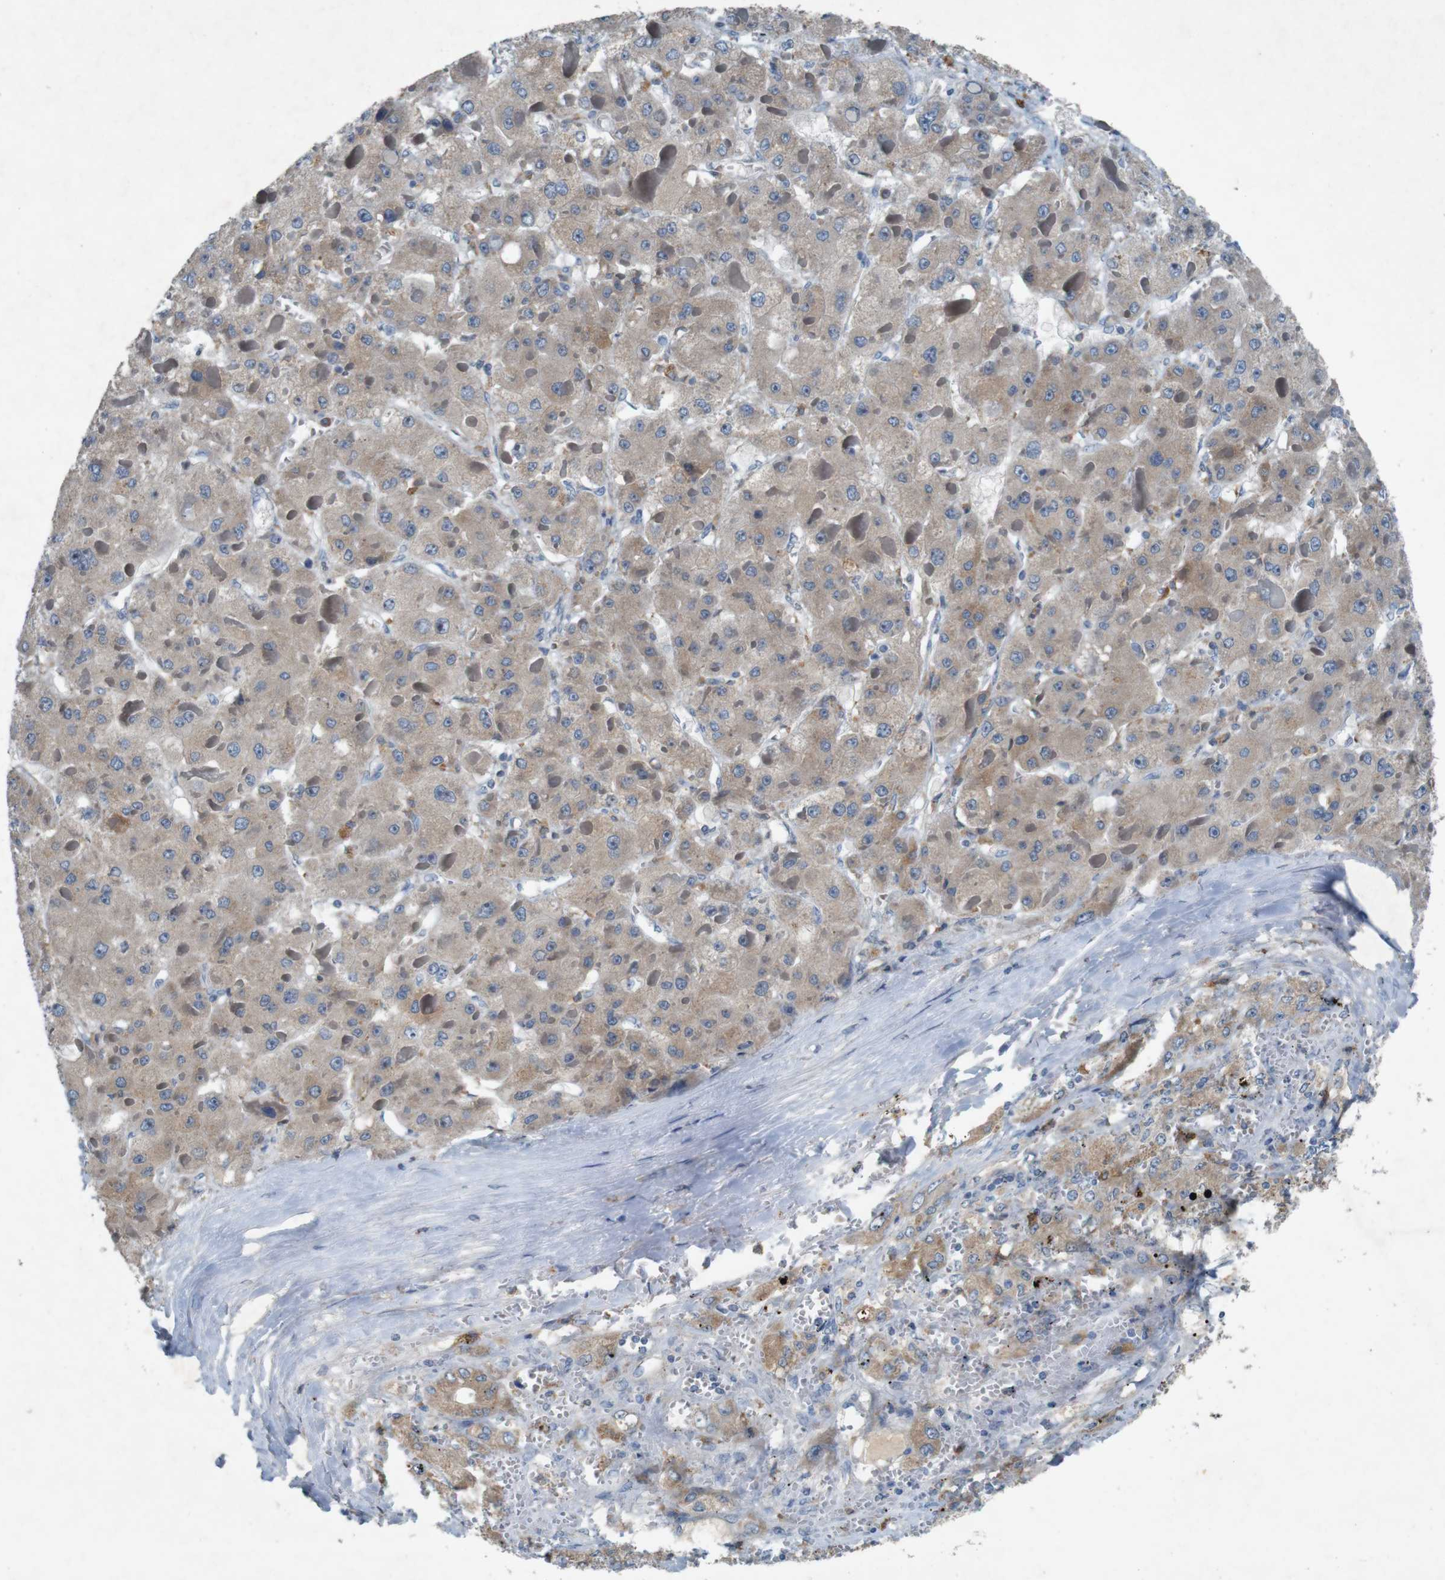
{"staining": {"intensity": "moderate", "quantity": ">75%", "location": "cytoplasmic/membranous"}, "tissue": "liver cancer", "cell_type": "Tumor cells", "image_type": "cancer", "snomed": [{"axis": "morphology", "description": "Carcinoma, Hepatocellular, NOS"}, {"axis": "topography", "description": "Liver"}], "caption": "Approximately >75% of tumor cells in human hepatocellular carcinoma (liver) exhibit moderate cytoplasmic/membranous protein expression as visualized by brown immunohistochemical staining.", "gene": "MOGAT3", "patient": {"sex": "female", "age": 73}}